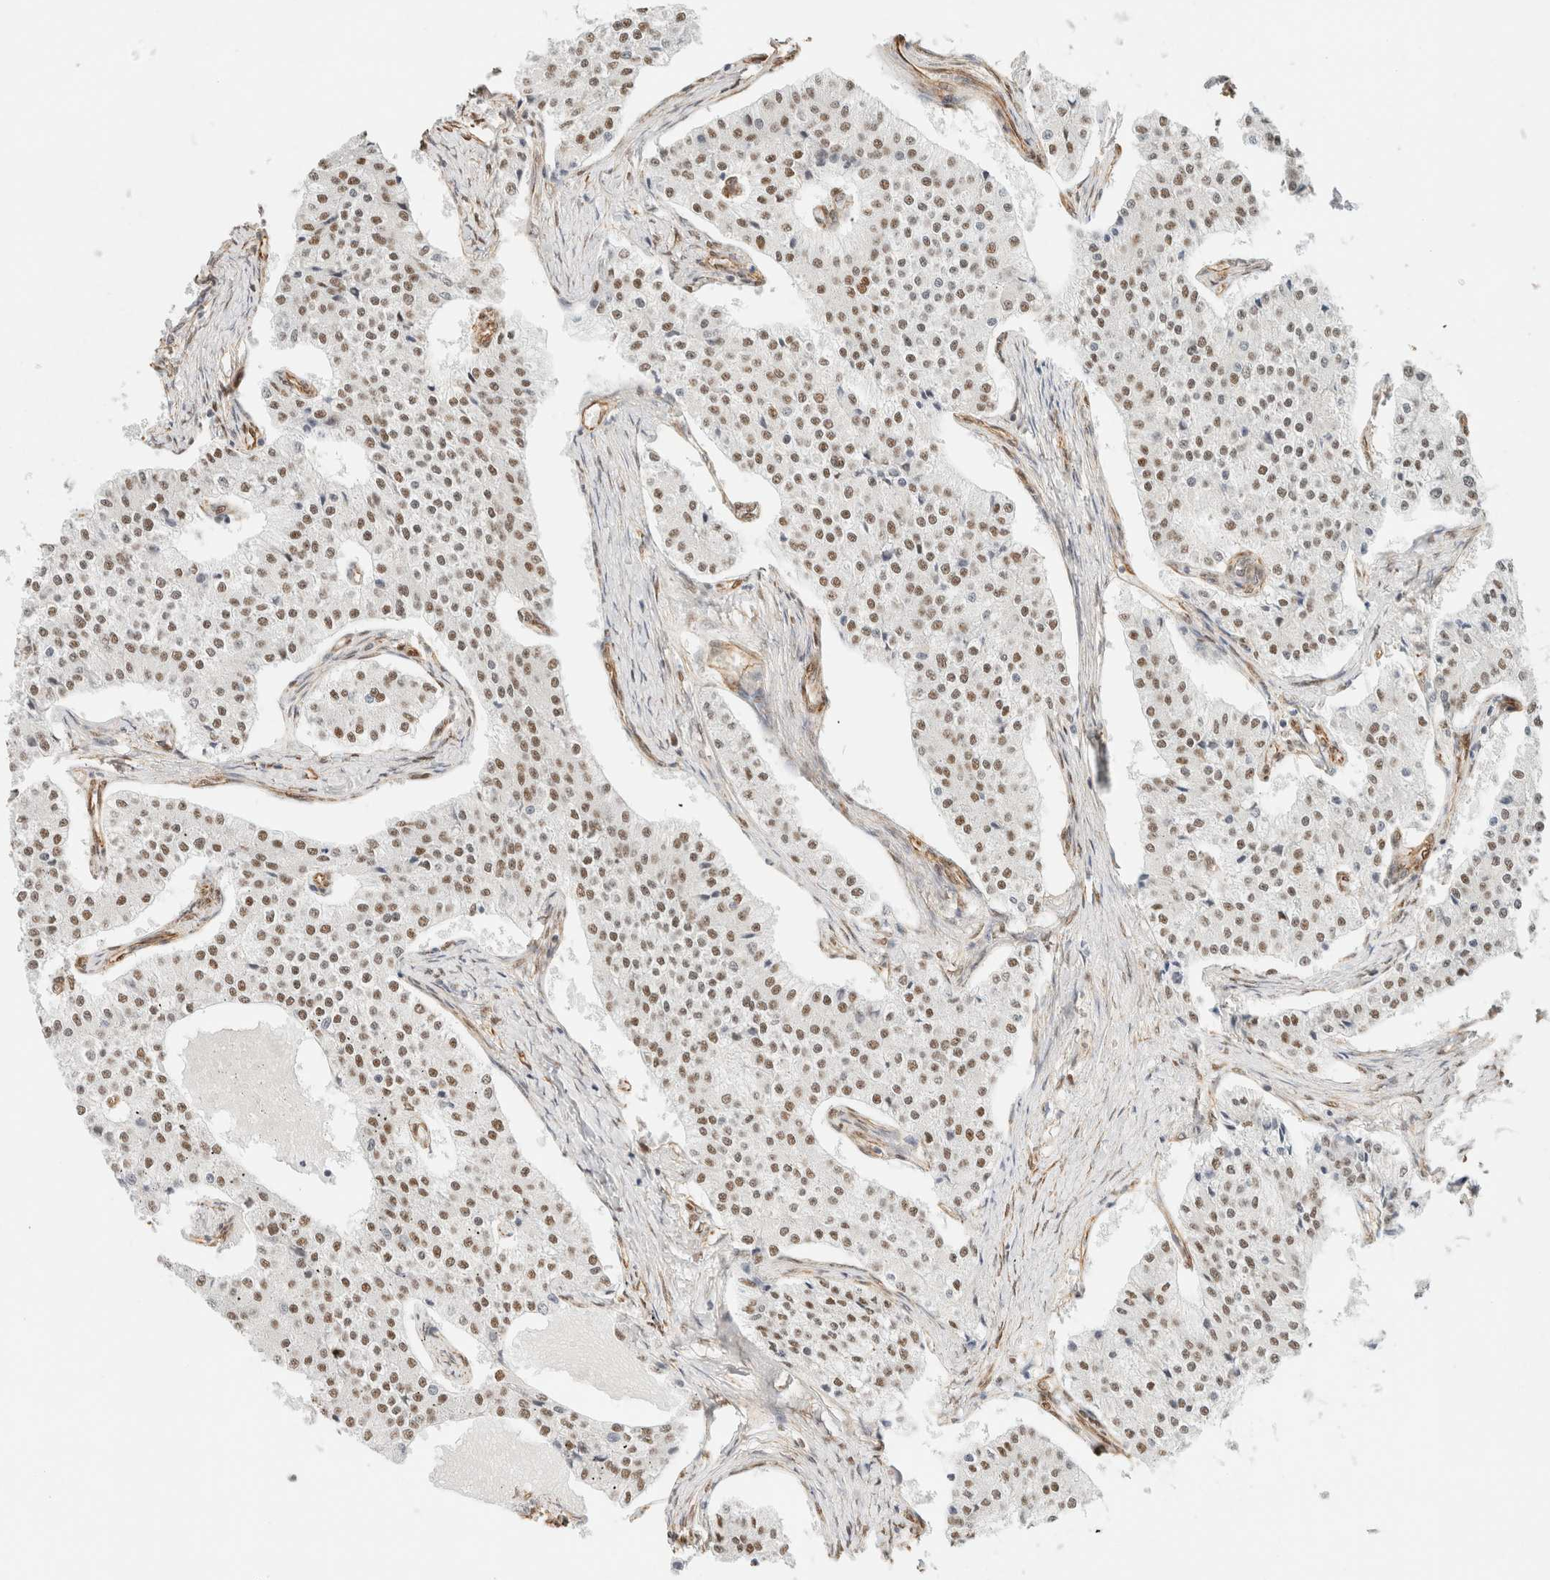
{"staining": {"intensity": "moderate", "quantity": ">75%", "location": "nuclear"}, "tissue": "carcinoid", "cell_type": "Tumor cells", "image_type": "cancer", "snomed": [{"axis": "morphology", "description": "Carcinoid, malignant, NOS"}, {"axis": "topography", "description": "Colon"}], "caption": "Immunohistochemical staining of malignant carcinoid displays medium levels of moderate nuclear protein positivity in approximately >75% of tumor cells.", "gene": "ARID5A", "patient": {"sex": "female", "age": 52}}